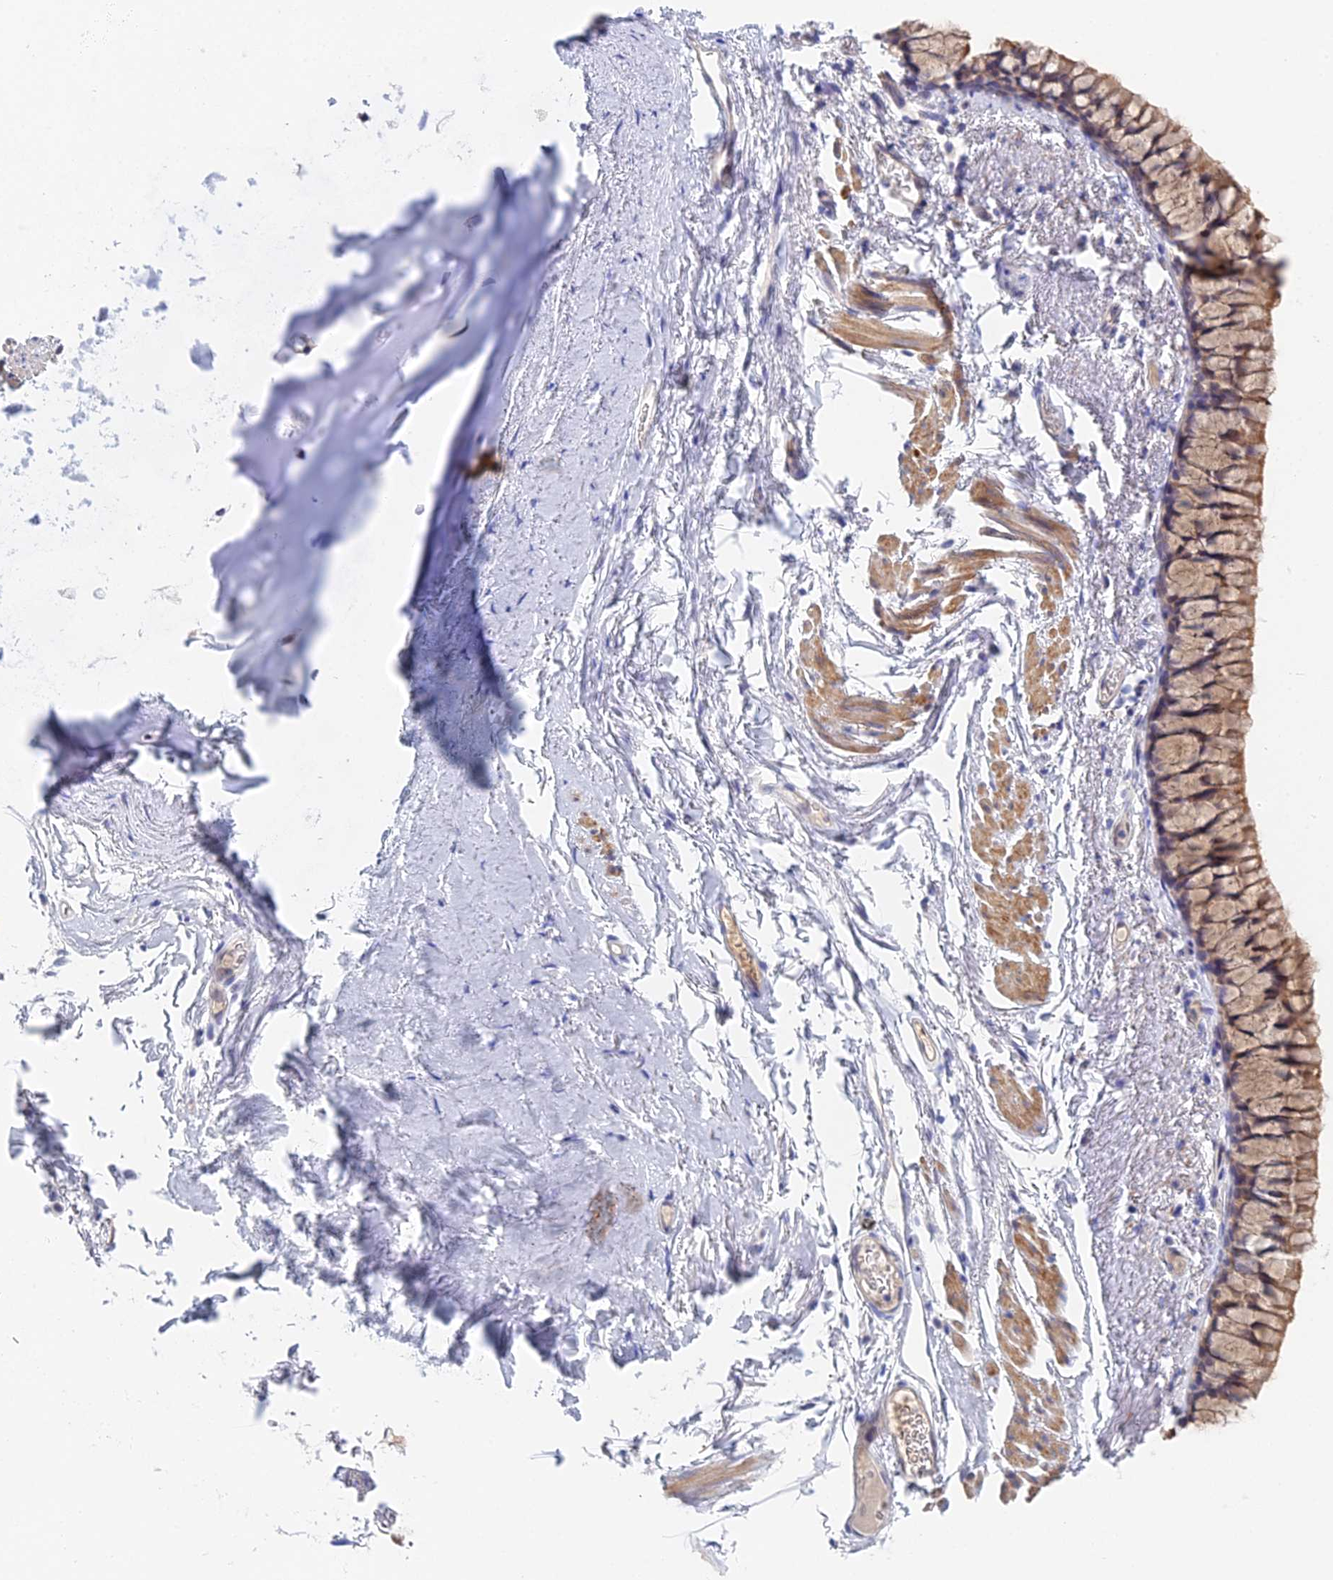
{"staining": {"intensity": "negative", "quantity": "none", "location": "none"}, "tissue": "adipose tissue", "cell_type": "Adipocytes", "image_type": "normal", "snomed": [{"axis": "morphology", "description": "Normal tissue, NOS"}, {"axis": "topography", "description": "Cartilage tissue"}, {"axis": "topography", "description": "Bronchus"}], "caption": "A high-resolution photomicrograph shows immunohistochemistry staining of unremarkable adipose tissue, which demonstrates no significant positivity in adipocytes. Nuclei are stained in blue.", "gene": "DNAH14", "patient": {"sex": "female", "age": 73}}